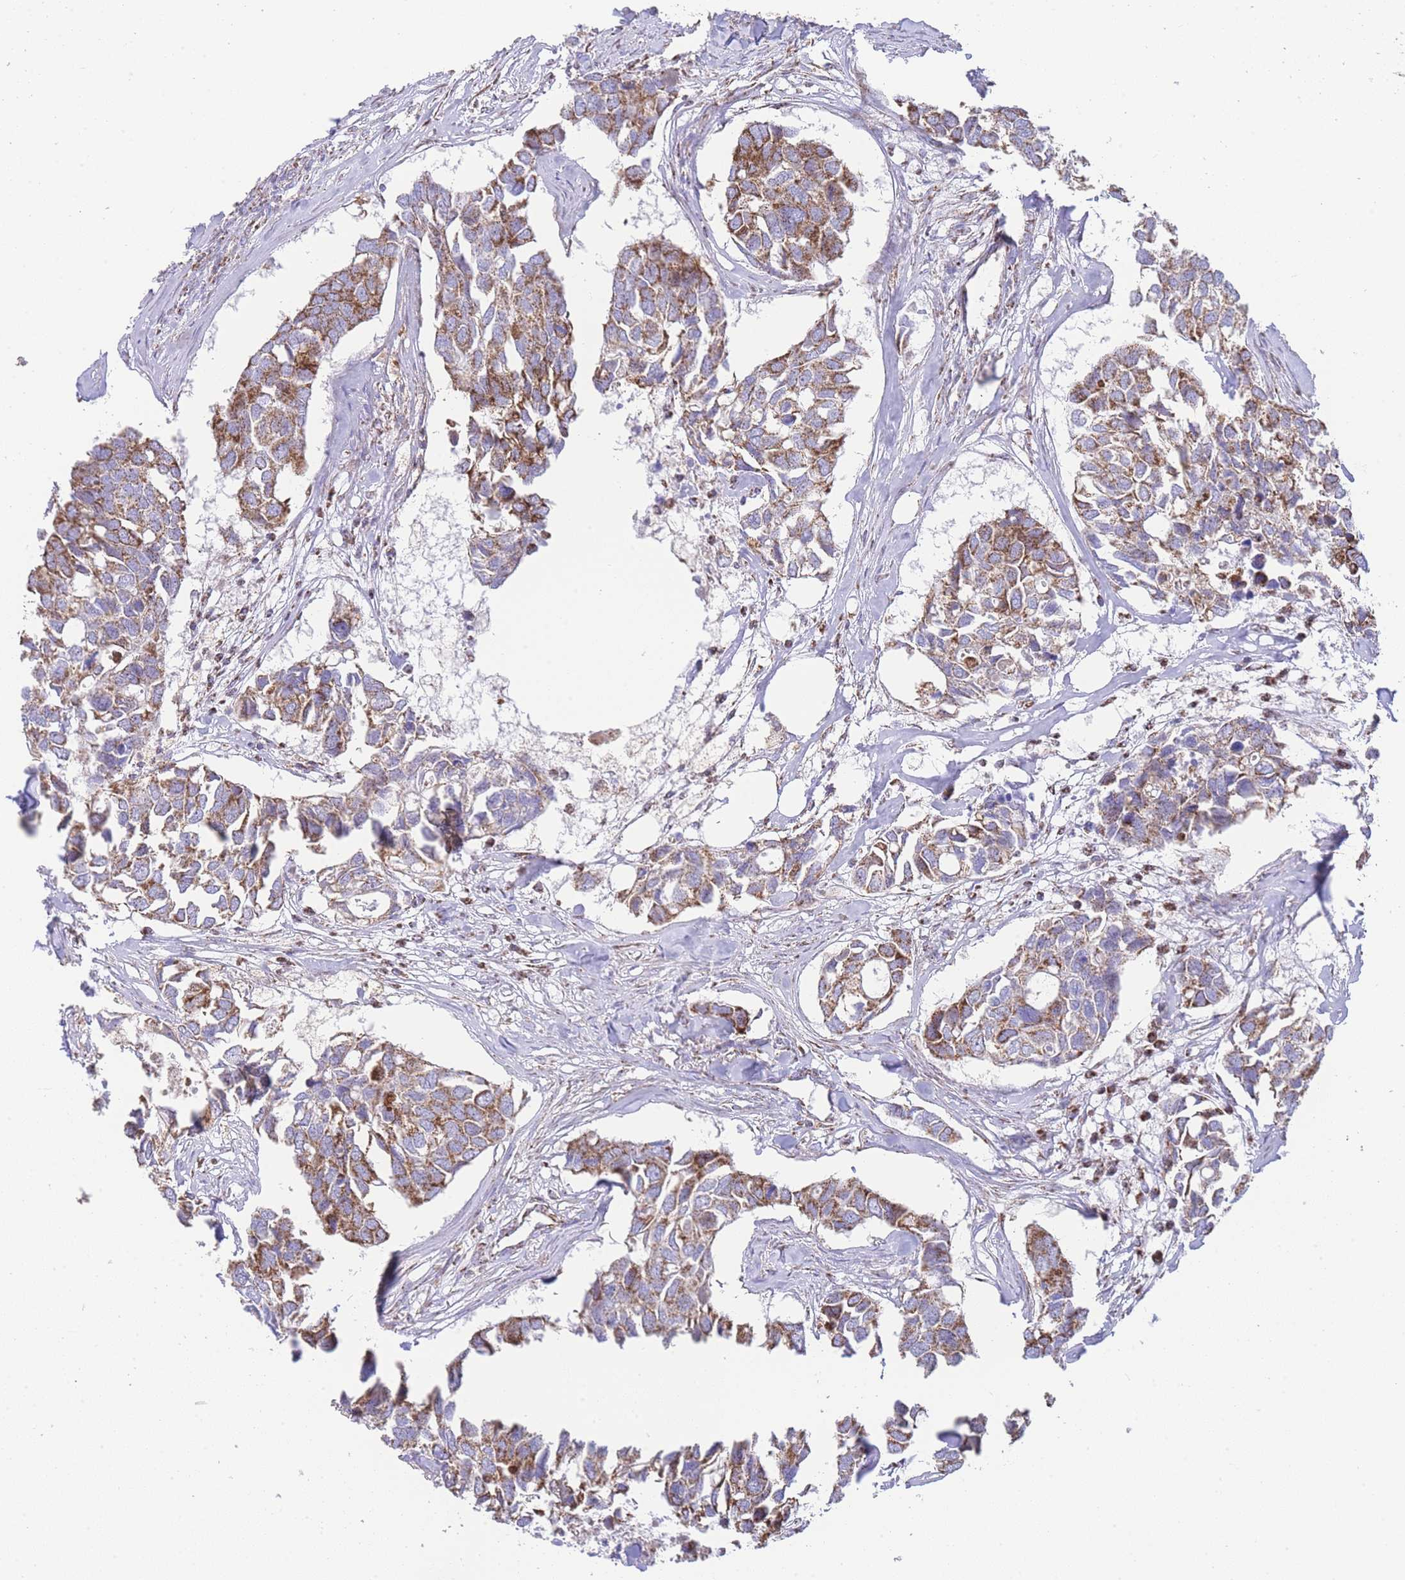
{"staining": {"intensity": "moderate", "quantity": ">75%", "location": "cytoplasmic/membranous"}, "tissue": "breast cancer", "cell_type": "Tumor cells", "image_type": "cancer", "snomed": [{"axis": "morphology", "description": "Duct carcinoma"}, {"axis": "topography", "description": "Breast"}], "caption": "DAB (3,3'-diaminobenzidine) immunohistochemical staining of infiltrating ductal carcinoma (breast) displays moderate cytoplasmic/membranous protein staining in approximately >75% of tumor cells.", "gene": "GSTM1", "patient": {"sex": "female", "age": 83}}